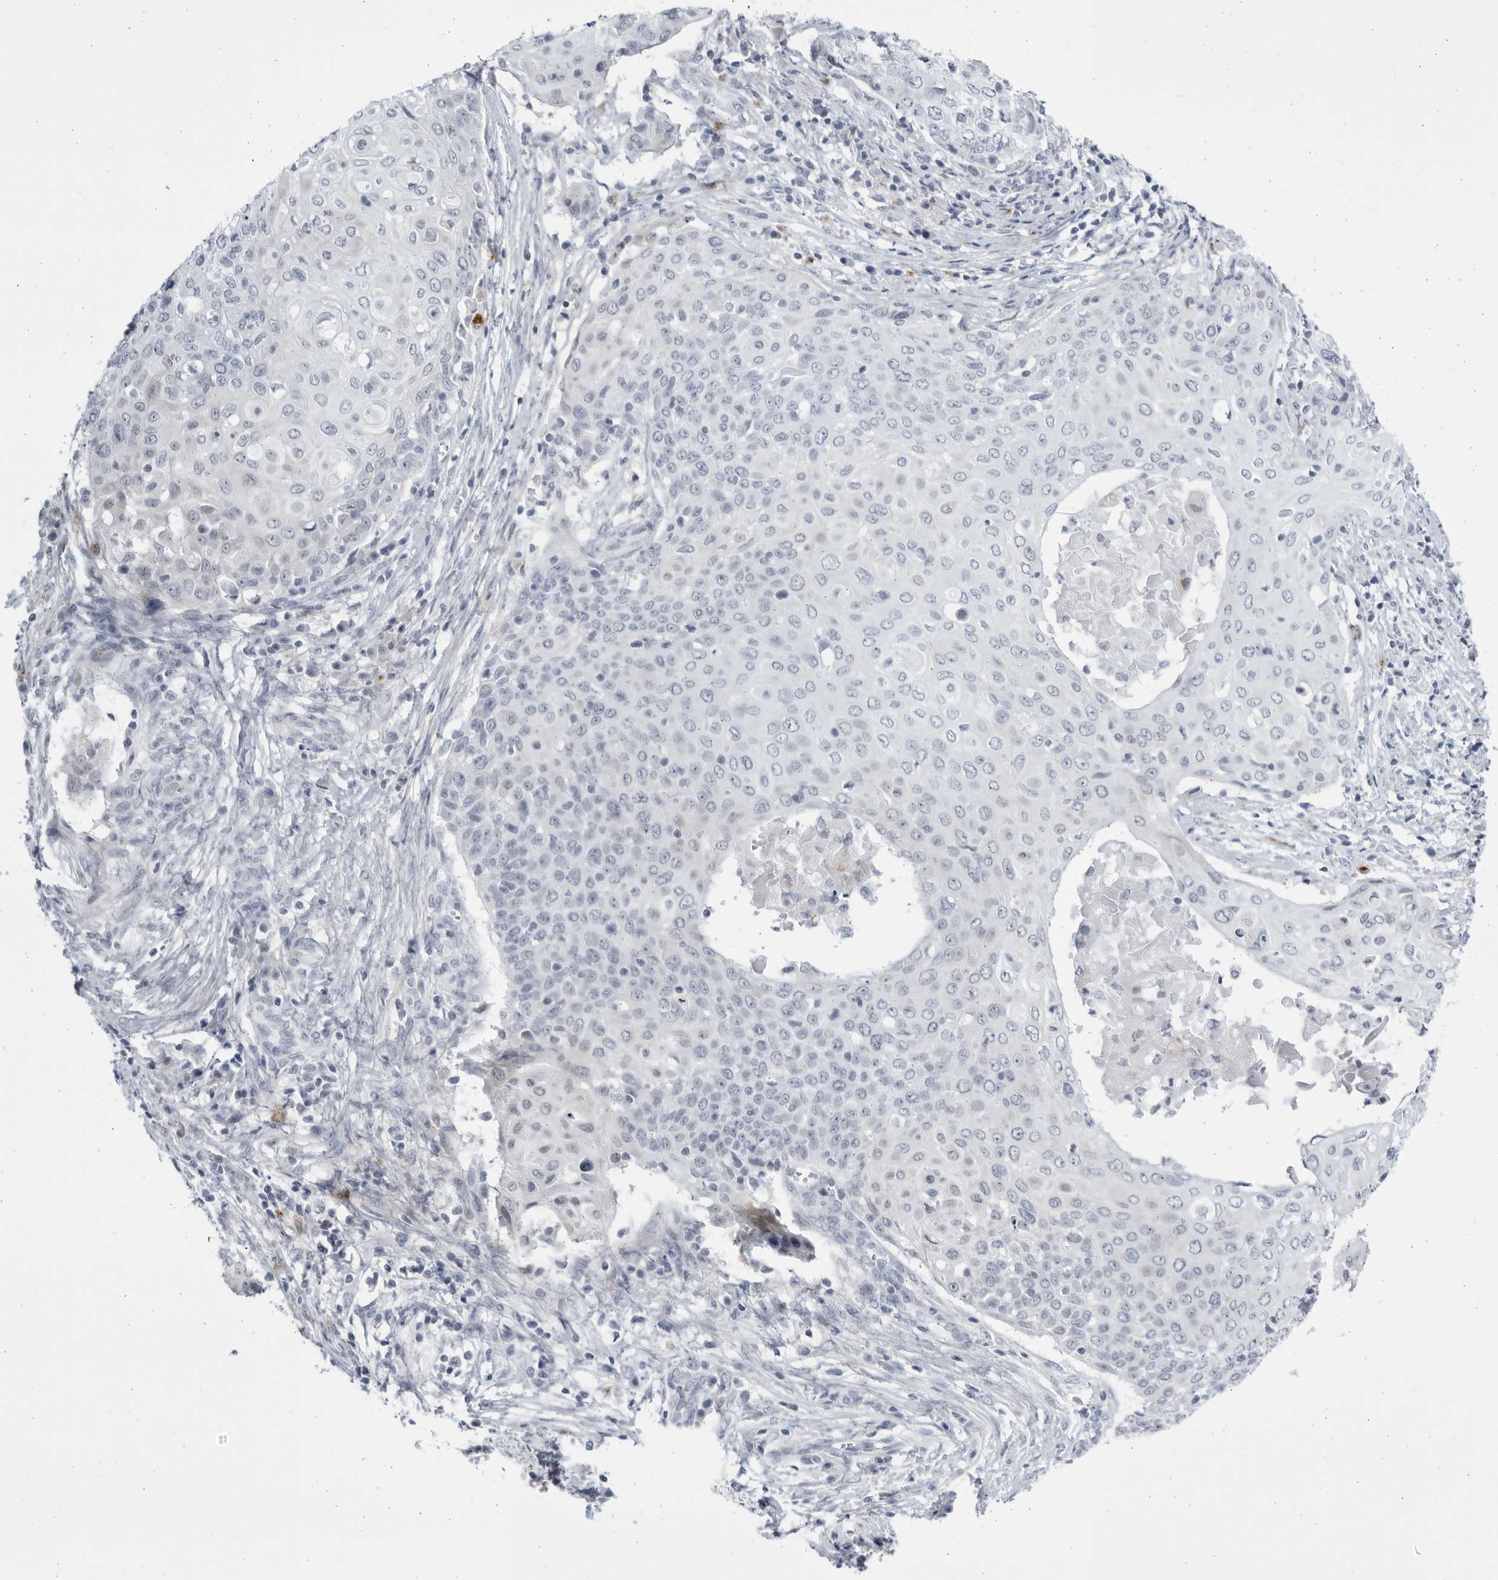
{"staining": {"intensity": "negative", "quantity": "none", "location": "none"}, "tissue": "cervical cancer", "cell_type": "Tumor cells", "image_type": "cancer", "snomed": [{"axis": "morphology", "description": "Squamous cell carcinoma, NOS"}, {"axis": "topography", "description": "Cervix"}], "caption": "A micrograph of human squamous cell carcinoma (cervical) is negative for staining in tumor cells.", "gene": "CCDC181", "patient": {"sex": "female", "age": 39}}